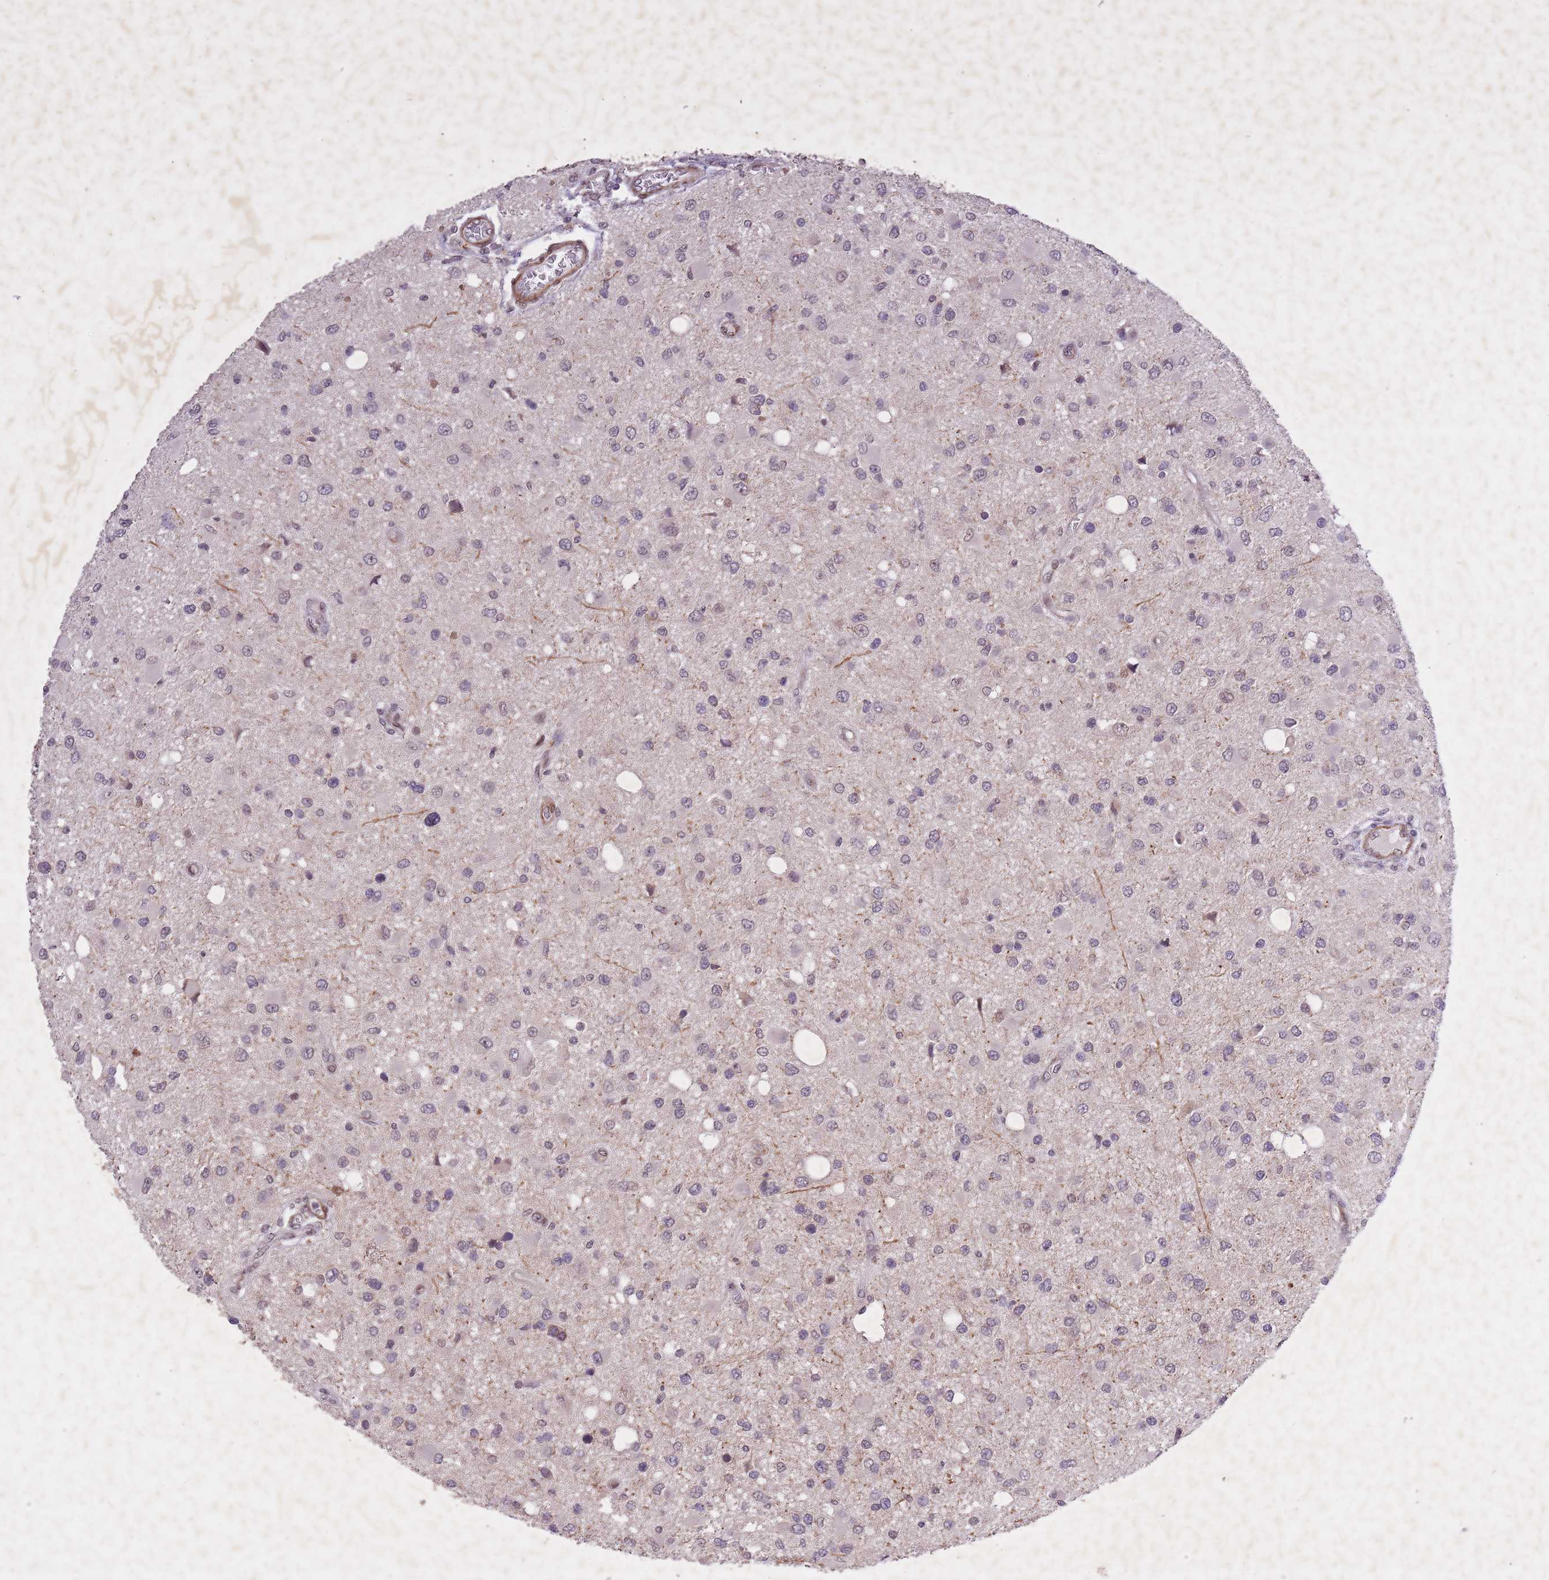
{"staining": {"intensity": "negative", "quantity": "none", "location": "none"}, "tissue": "glioma", "cell_type": "Tumor cells", "image_type": "cancer", "snomed": [{"axis": "morphology", "description": "Glioma, malignant, High grade"}, {"axis": "topography", "description": "Brain"}], "caption": "Immunohistochemistry (IHC) of human glioma demonstrates no staining in tumor cells. (DAB (3,3'-diaminobenzidine) immunohistochemistry with hematoxylin counter stain).", "gene": "CBX6", "patient": {"sex": "male", "age": 53}}